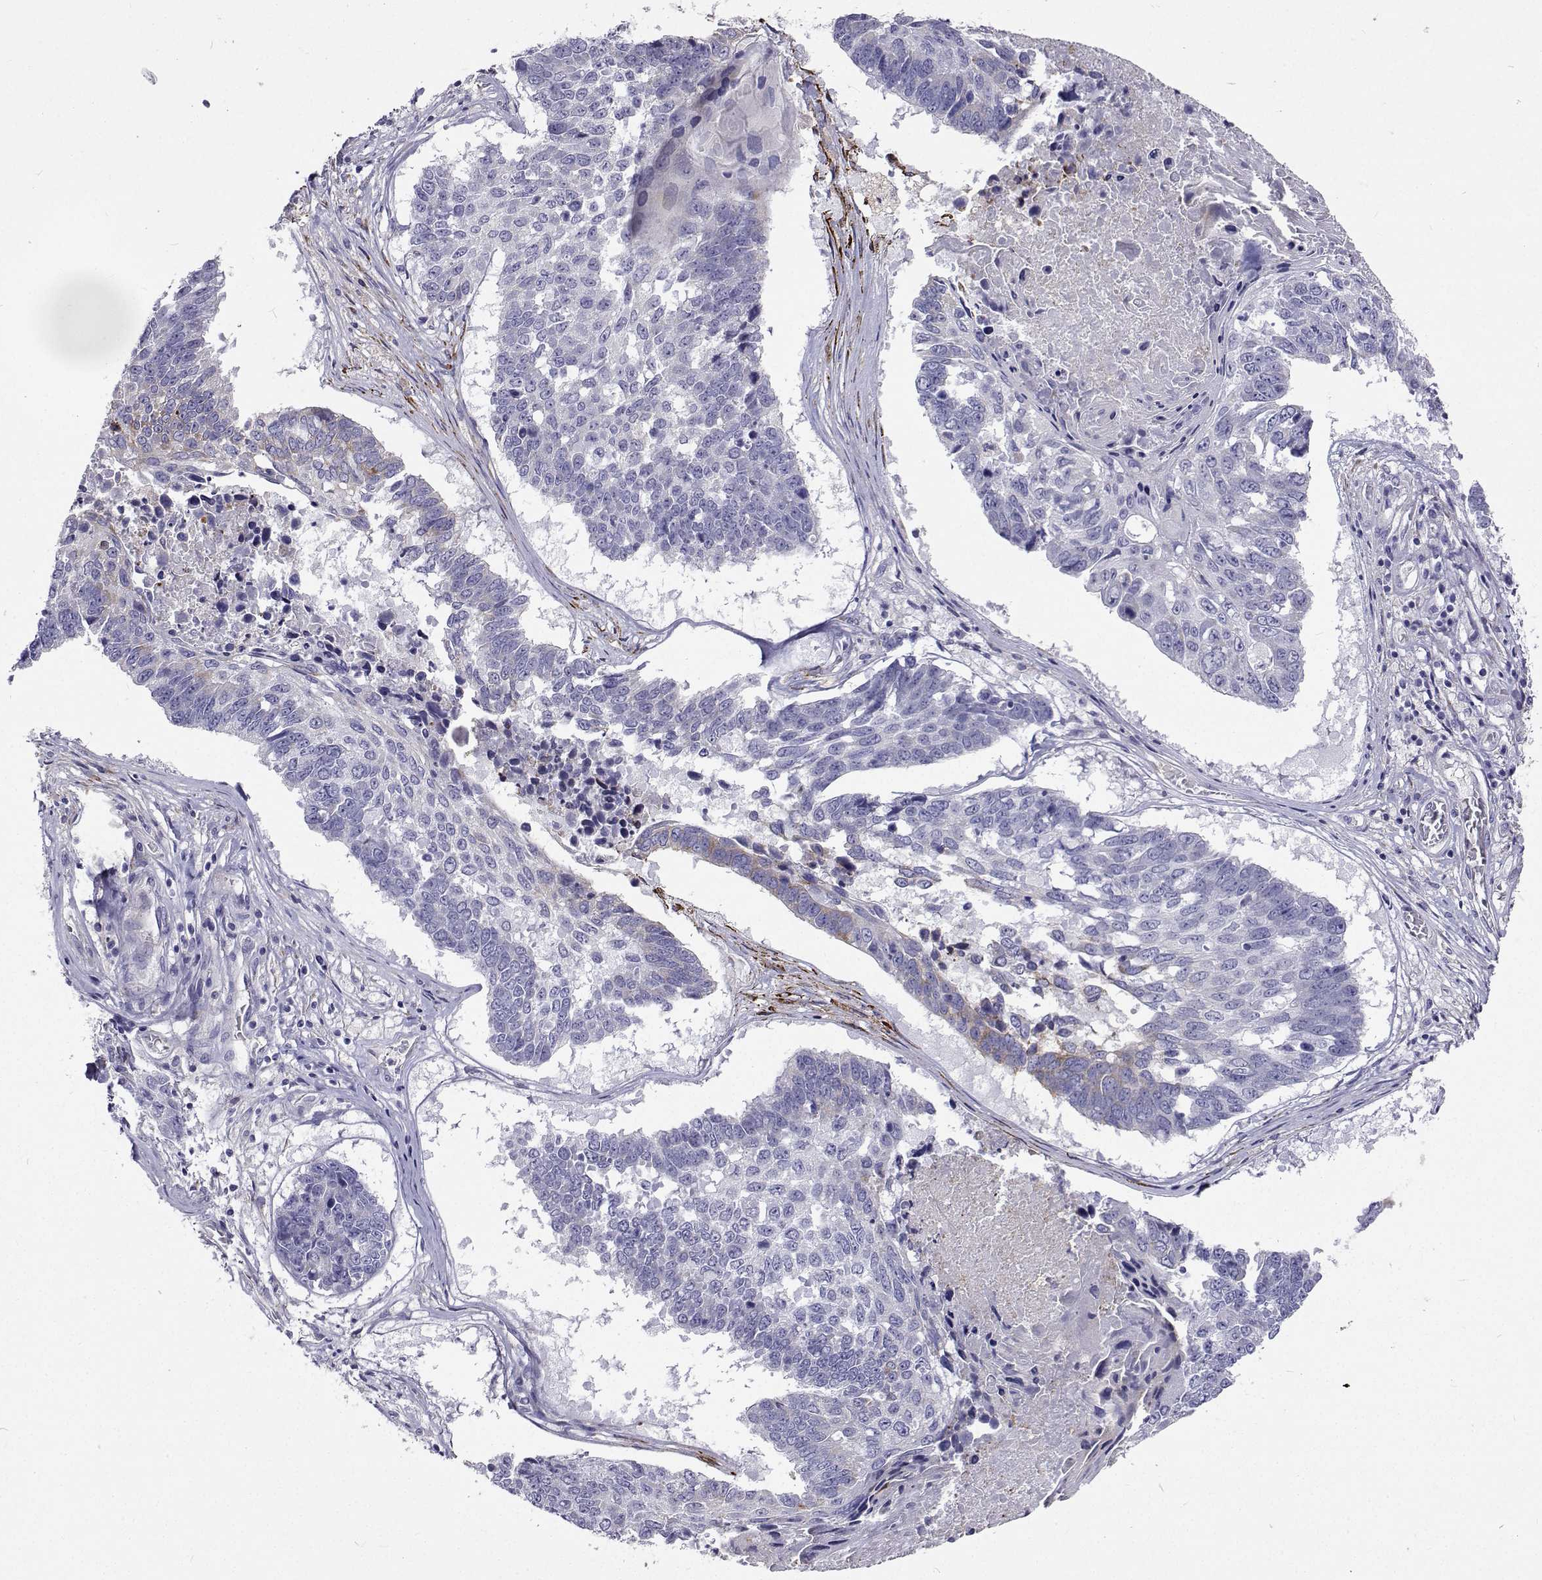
{"staining": {"intensity": "negative", "quantity": "none", "location": "none"}, "tissue": "lung cancer", "cell_type": "Tumor cells", "image_type": "cancer", "snomed": [{"axis": "morphology", "description": "Squamous cell carcinoma, NOS"}, {"axis": "topography", "description": "Lung"}], "caption": "Human squamous cell carcinoma (lung) stained for a protein using IHC exhibits no positivity in tumor cells.", "gene": "LHFPL7", "patient": {"sex": "male", "age": 73}}